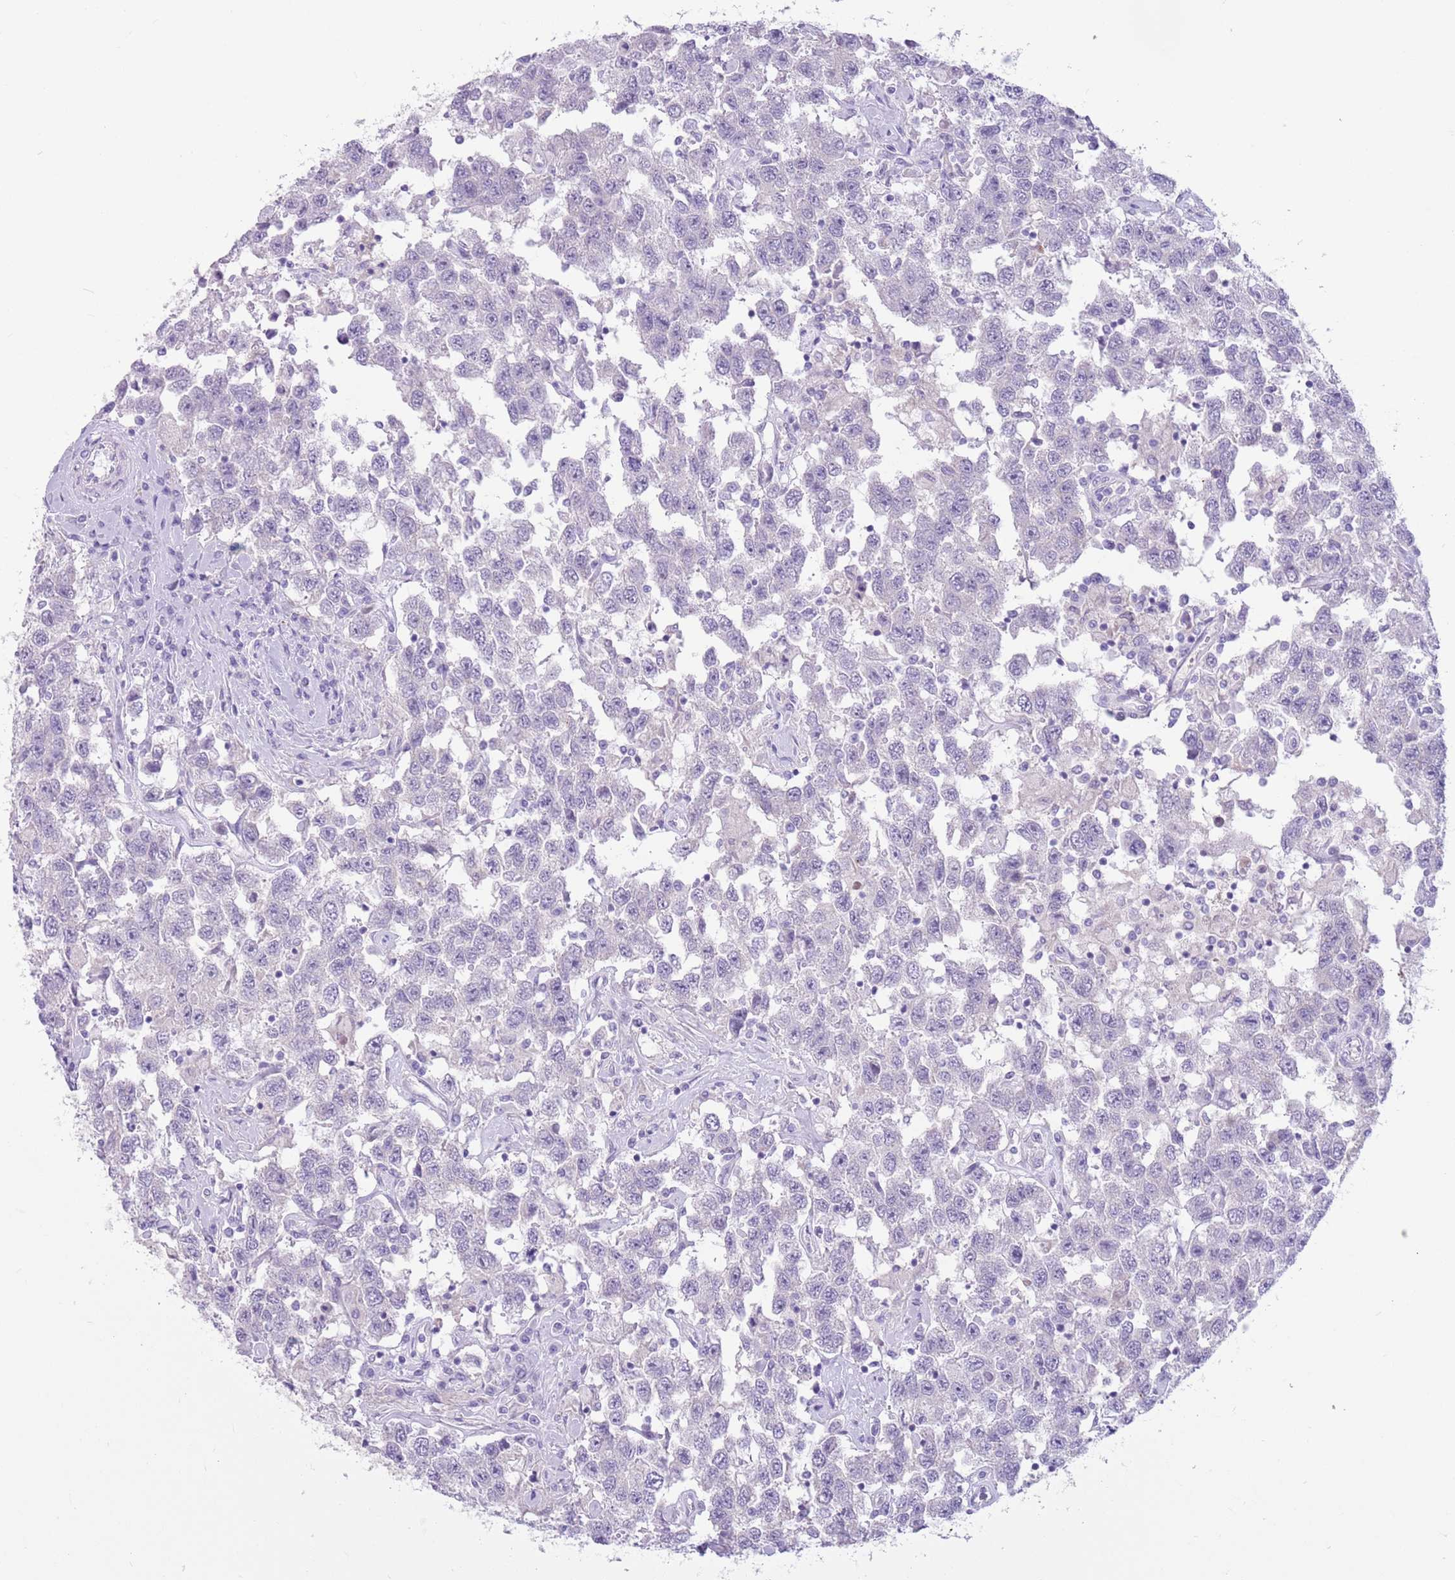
{"staining": {"intensity": "negative", "quantity": "none", "location": "none"}, "tissue": "testis cancer", "cell_type": "Tumor cells", "image_type": "cancer", "snomed": [{"axis": "morphology", "description": "Seminoma, NOS"}, {"axis": "topography", "description": "Testis"}], "caption": "High magnification brightfield microscopy of seminoma (testis) stained with DAB (brown) and counterstained with hematoxylin (blue): tumor cells show no significant staining.", "gene": "SNX6", "patient": {"sex": "male", "age": 41}}